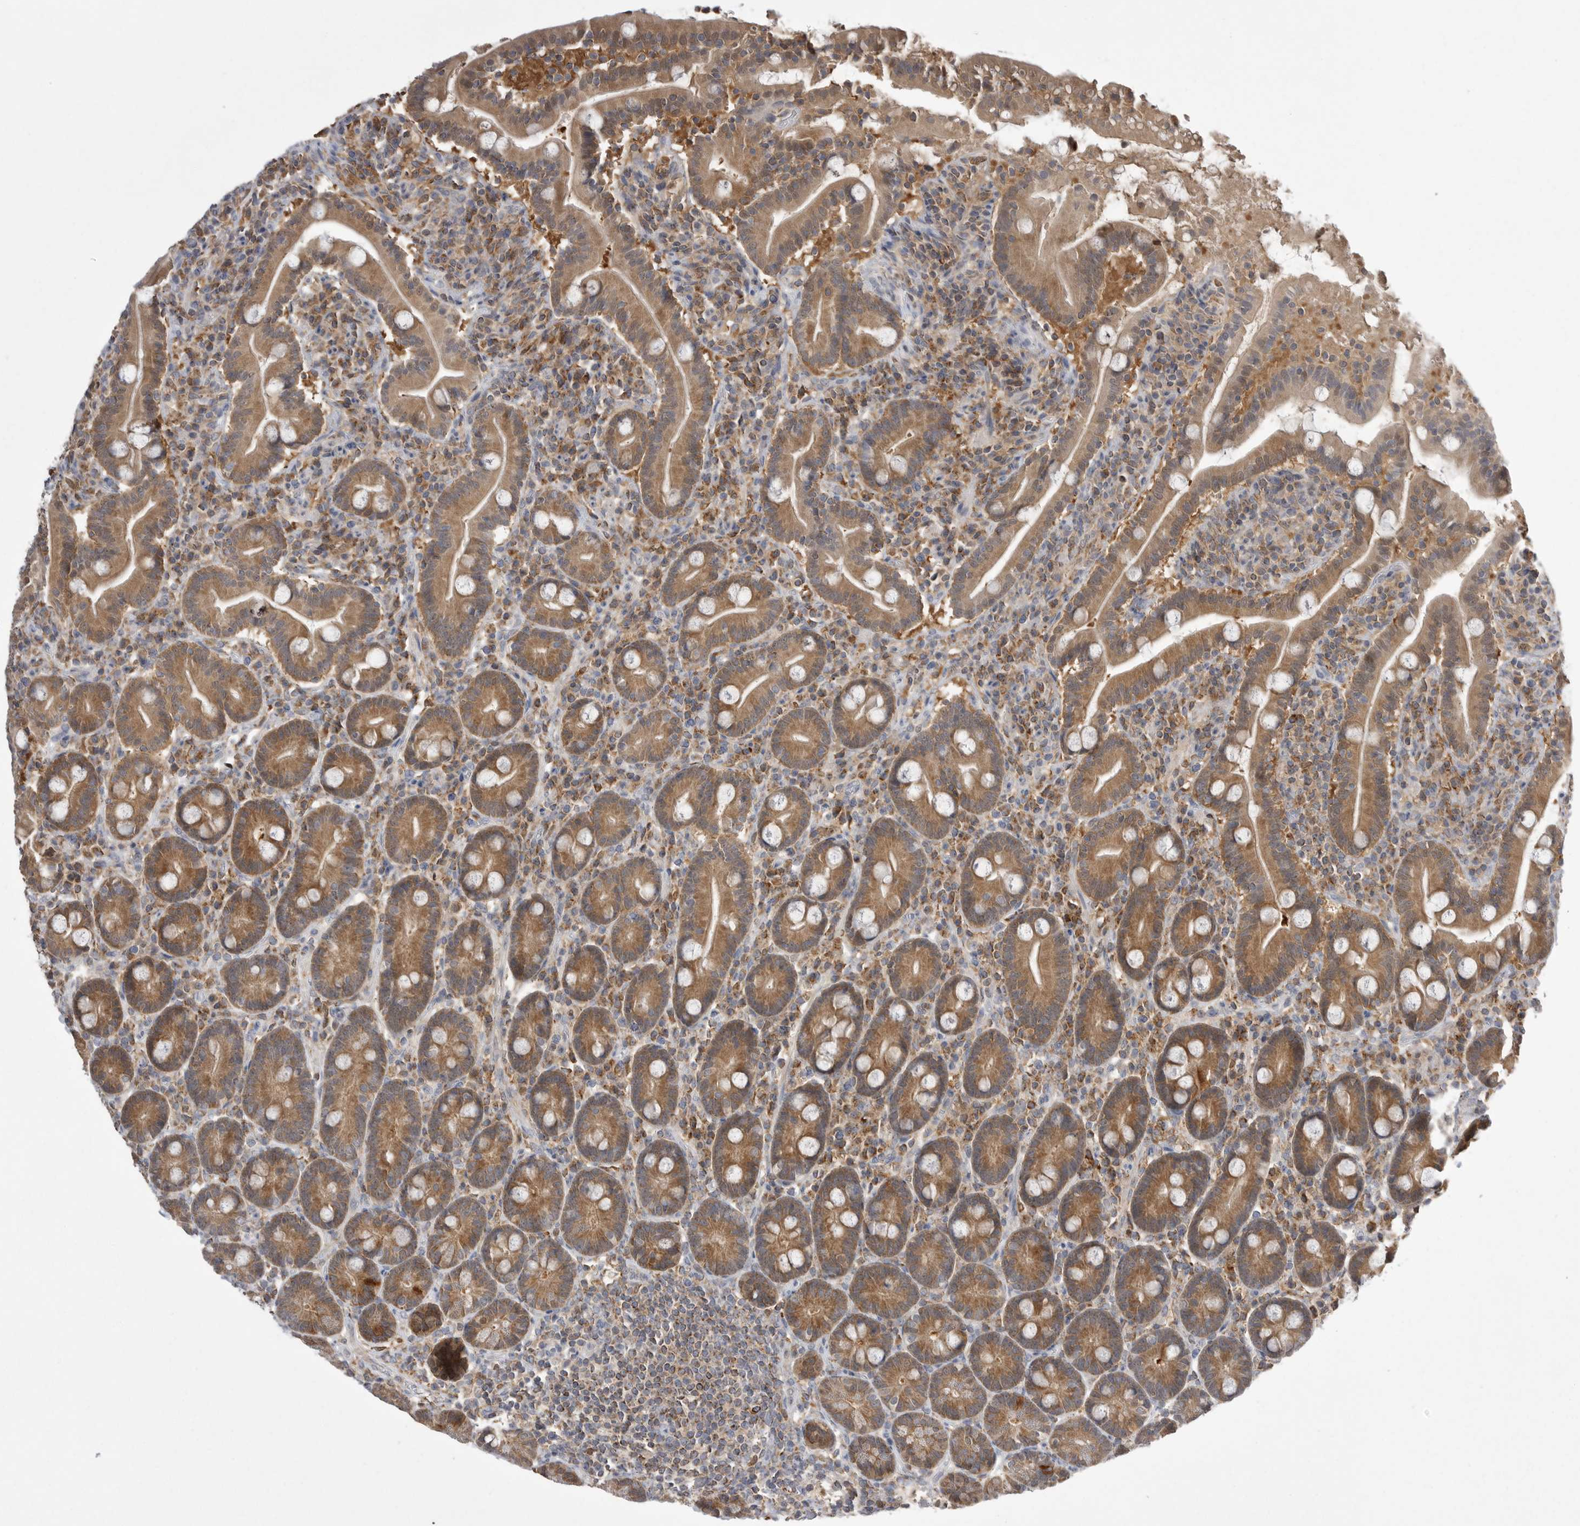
{"staining": {"intensity": "moderate", "quantity": ">75%", "location": "cytoplasmic/membranous"}, "tissue": "duodenum", "cell_type": "Glandular cells", "image_type": "normal", "snomed": [{"axis": "morphology", "description": "Normal tissue, NOS"}, {"axis": "topography", "description": "Duodenum"}], "caption": "High-power microscopy captured an IHC image of normal duodenum, revealing moderate cytoplasmic/membranous staining in approximately >75% of glandular cells. (Brightfield microscopy of DAB IHC at high magnification).", "gene": "KYAT3", "patient": {"sex": "male", "age": 35}}